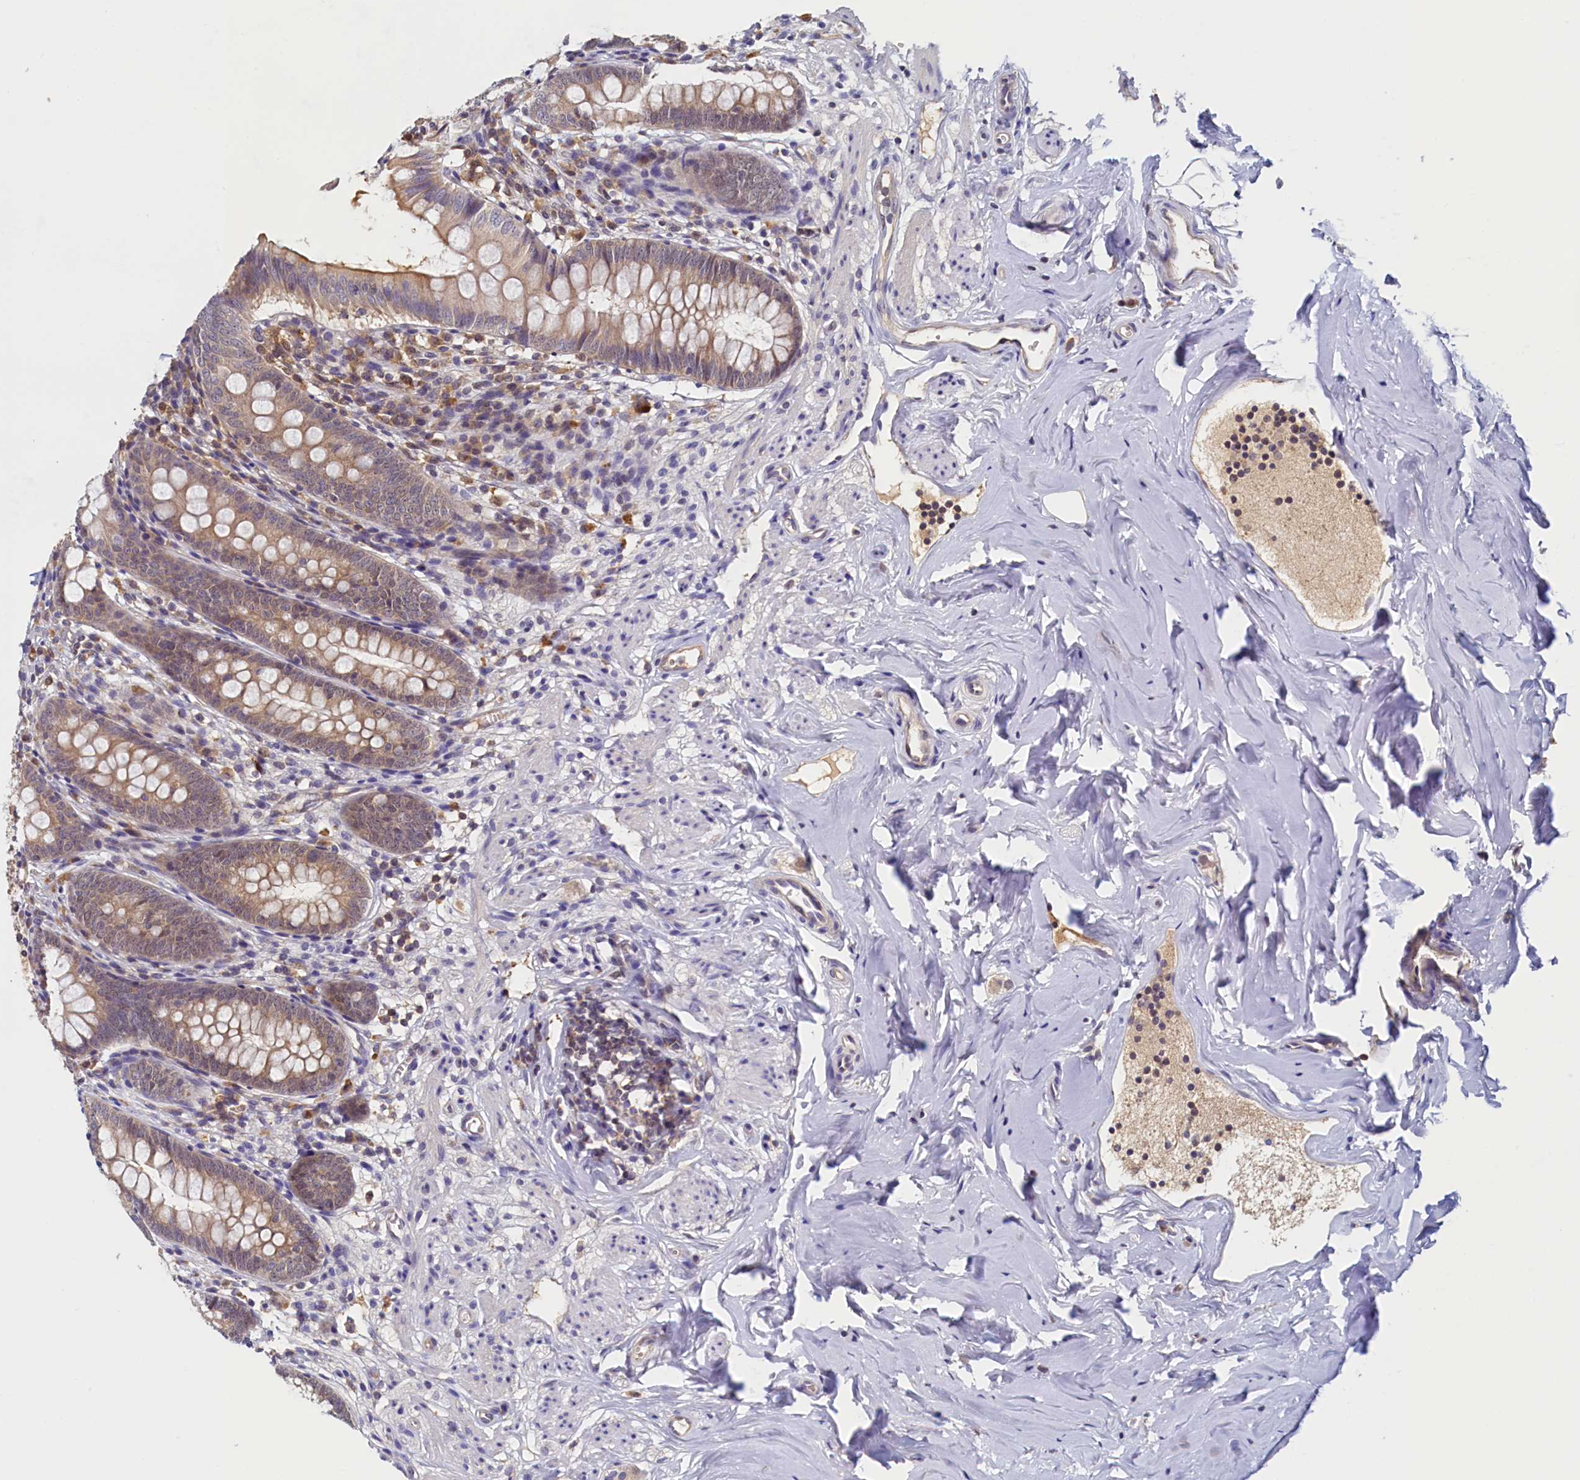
{"staining": {"intensity": "moderate", "quantity": "25%-75%", "location": "cytoplasmic/membranous"}, "tissue": "appendix", "cell_type": "Glandular cells", "image_type": "normal", "snomed": [{"axis": "morphology", "description": "Normal tissue, NOS"}, {"axis": "topography", "description": "Appendix"}], "caption": "IHC staining of normal appendix, which shows medium levels of moderate cytoplasmic/membranous positivity in approximately 25%-75% of glandular cells indicating moderate cytoplasmic/membranous protein staining. The staining was performed using DAB (3,3'-diaminobenzidine) (brown) for protein detection and nuclei were counterstained in hematoxylin (blue).", "gene": "PAAF1", "patient": {"sex": "female", "age": 51}}